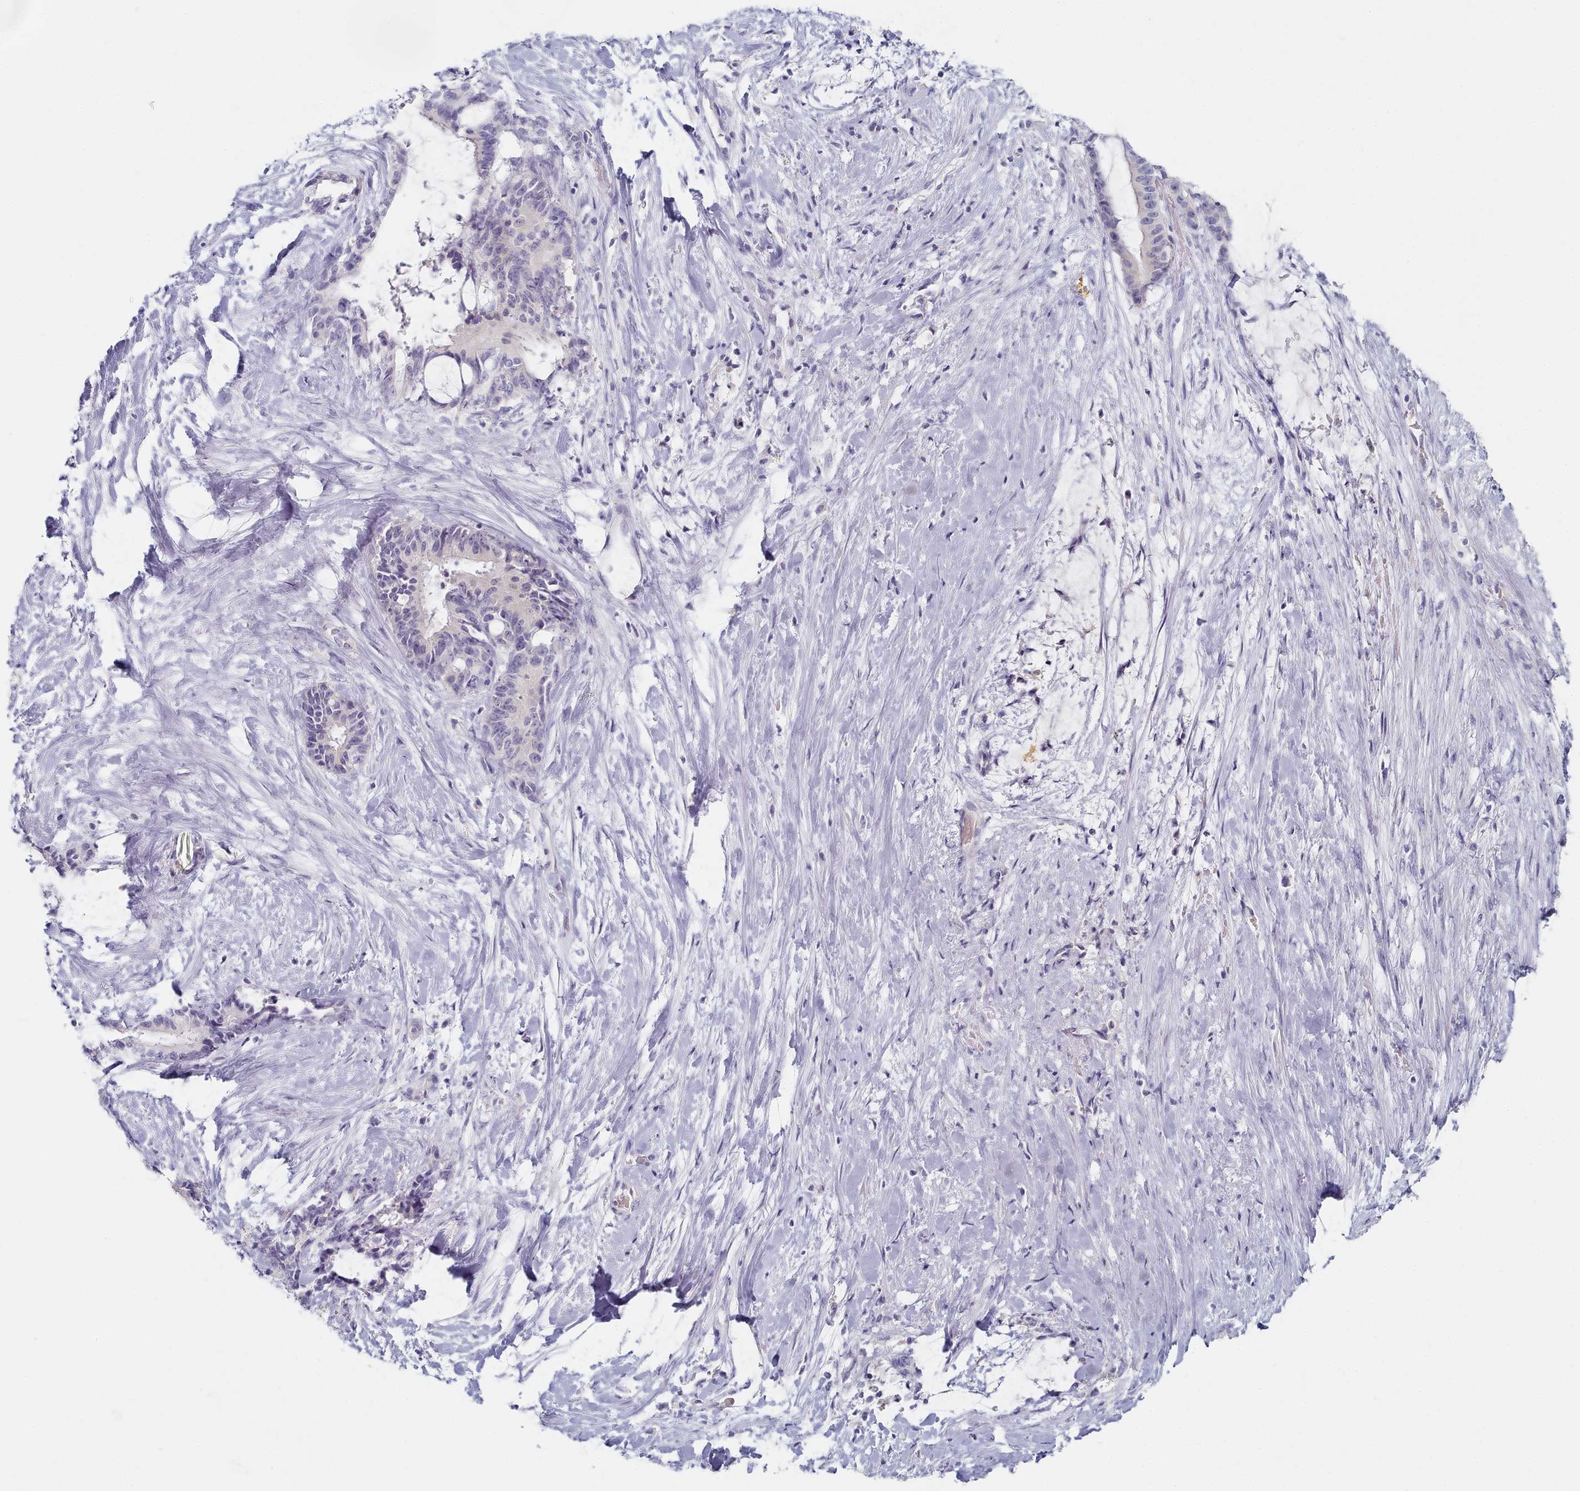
{"staining": {"intensity": "negative", "quantity": "none", "location": "none"}, "tissue": "liver cancer", "cell_type": "Tumor cells", "image_type": "cancer", "snomed": [{"axis": "morphology", "description": "Normal tissue, NOS"}, {"axis": "morphology", "description": "Cholangiocarcinoma"}, {"axis": "topography", "description": "Liver"}, {"axis": "topography", "description": "Peripheral nerve tissue"}], "caption": "An image of liver cancer stained for a protein demonstrates no brown staining in tumor cells. (DAB IHC visualized using brightfield microscopy, high magnification).", "gene": "TYW1B", "patient": {"sex": "female", "age": 73}}